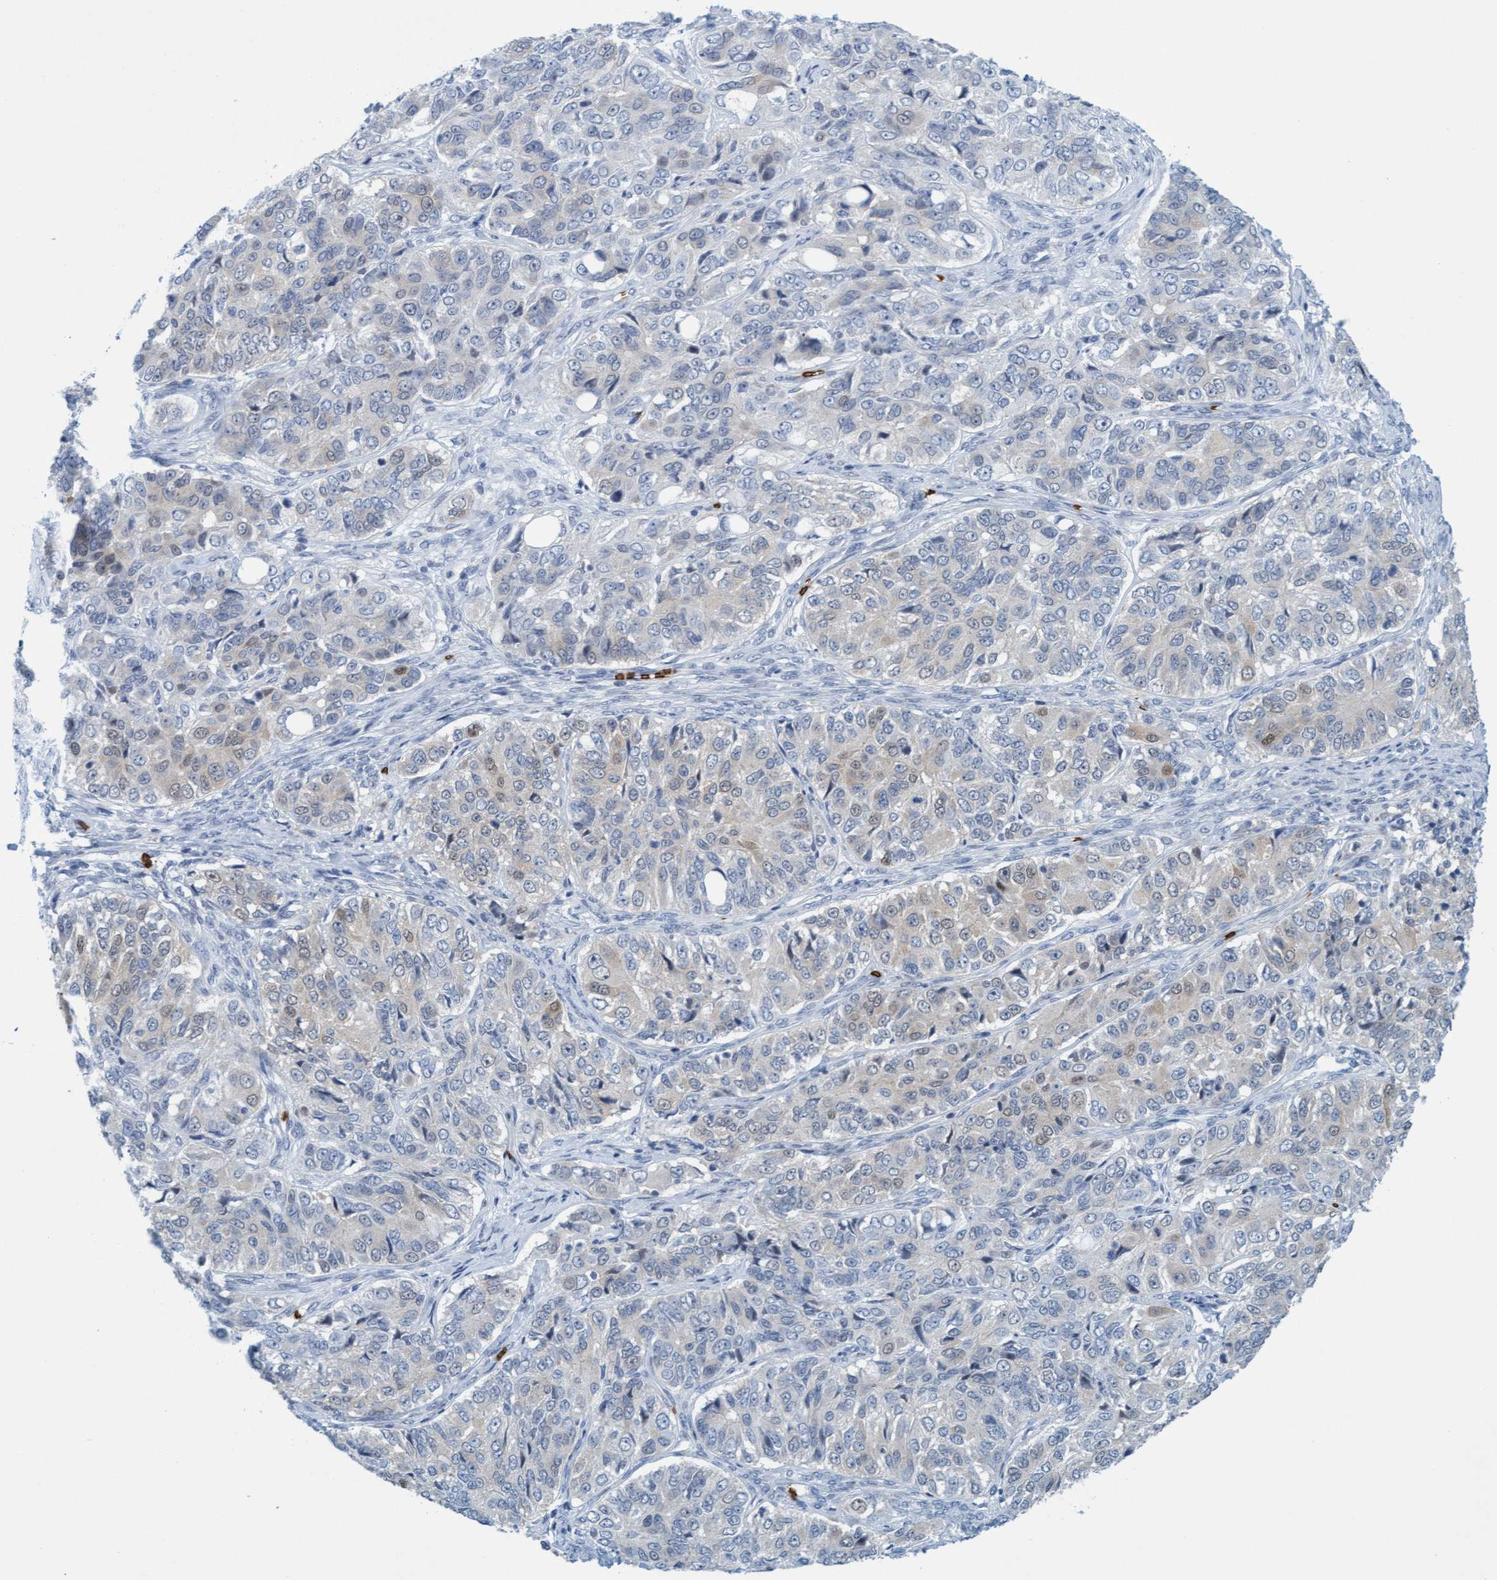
{"staining": {"intensity": "weak", "quantity": "<25%", "location": "cytoplasmic/membranous,nuclear"}, "tissue": "ovarian cancer", "cell_type": "Tumor cells", "image_type": "cancer", "snomed": [{"axis": "morphology", "description": "Carcinoma, endometroid"}, {"axis": "topography", "description": "Ovary"}], "caption": "The image shows no significant staining in tumor cells of endometroid carcinoma (ovarian).", "gene": "SPEM2", "patient": {"sex": "female", "age": 51}}